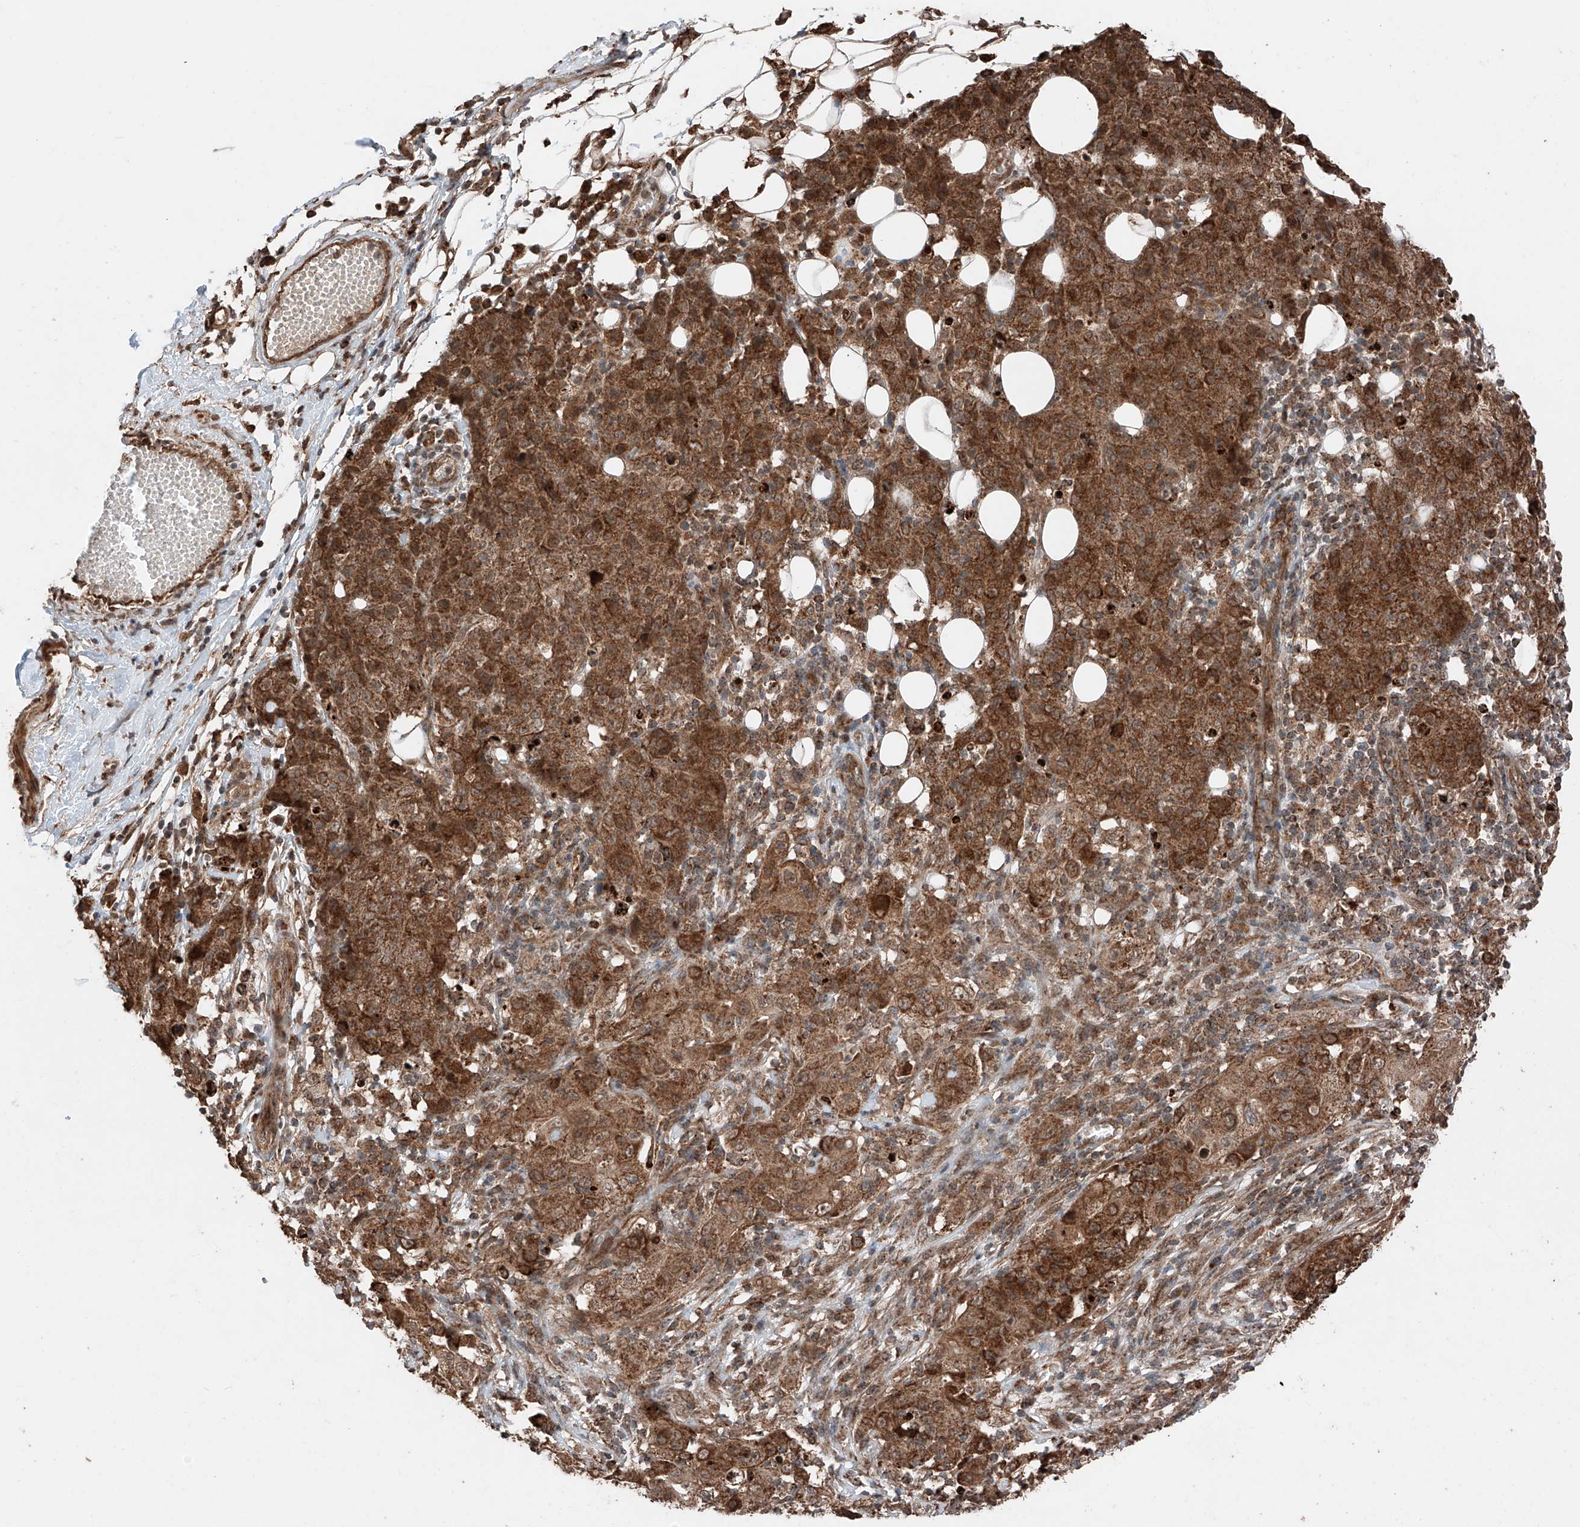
{"staining": {"intensity": "strong", "quantity": ">75%", "location": "cytoplasmic/membranous"}, "tissue": "ovarian cancer", "cell_type": "Tumor cells", "image_type": "cancer", "snomed": [{"axis": "morphology", "description": "Carcinoma, endometroid"}, {"axis": "topography", "description": "Ovary"}], "caption": "Ovarian endometroid carcinoma stained with a brown dye demonstrates strong cytoplasmic/membranous positive positivity in about >75% of tumor cells.", "gene": "ZSCAN29", "patient": {"sex": "female", "age": 42}}